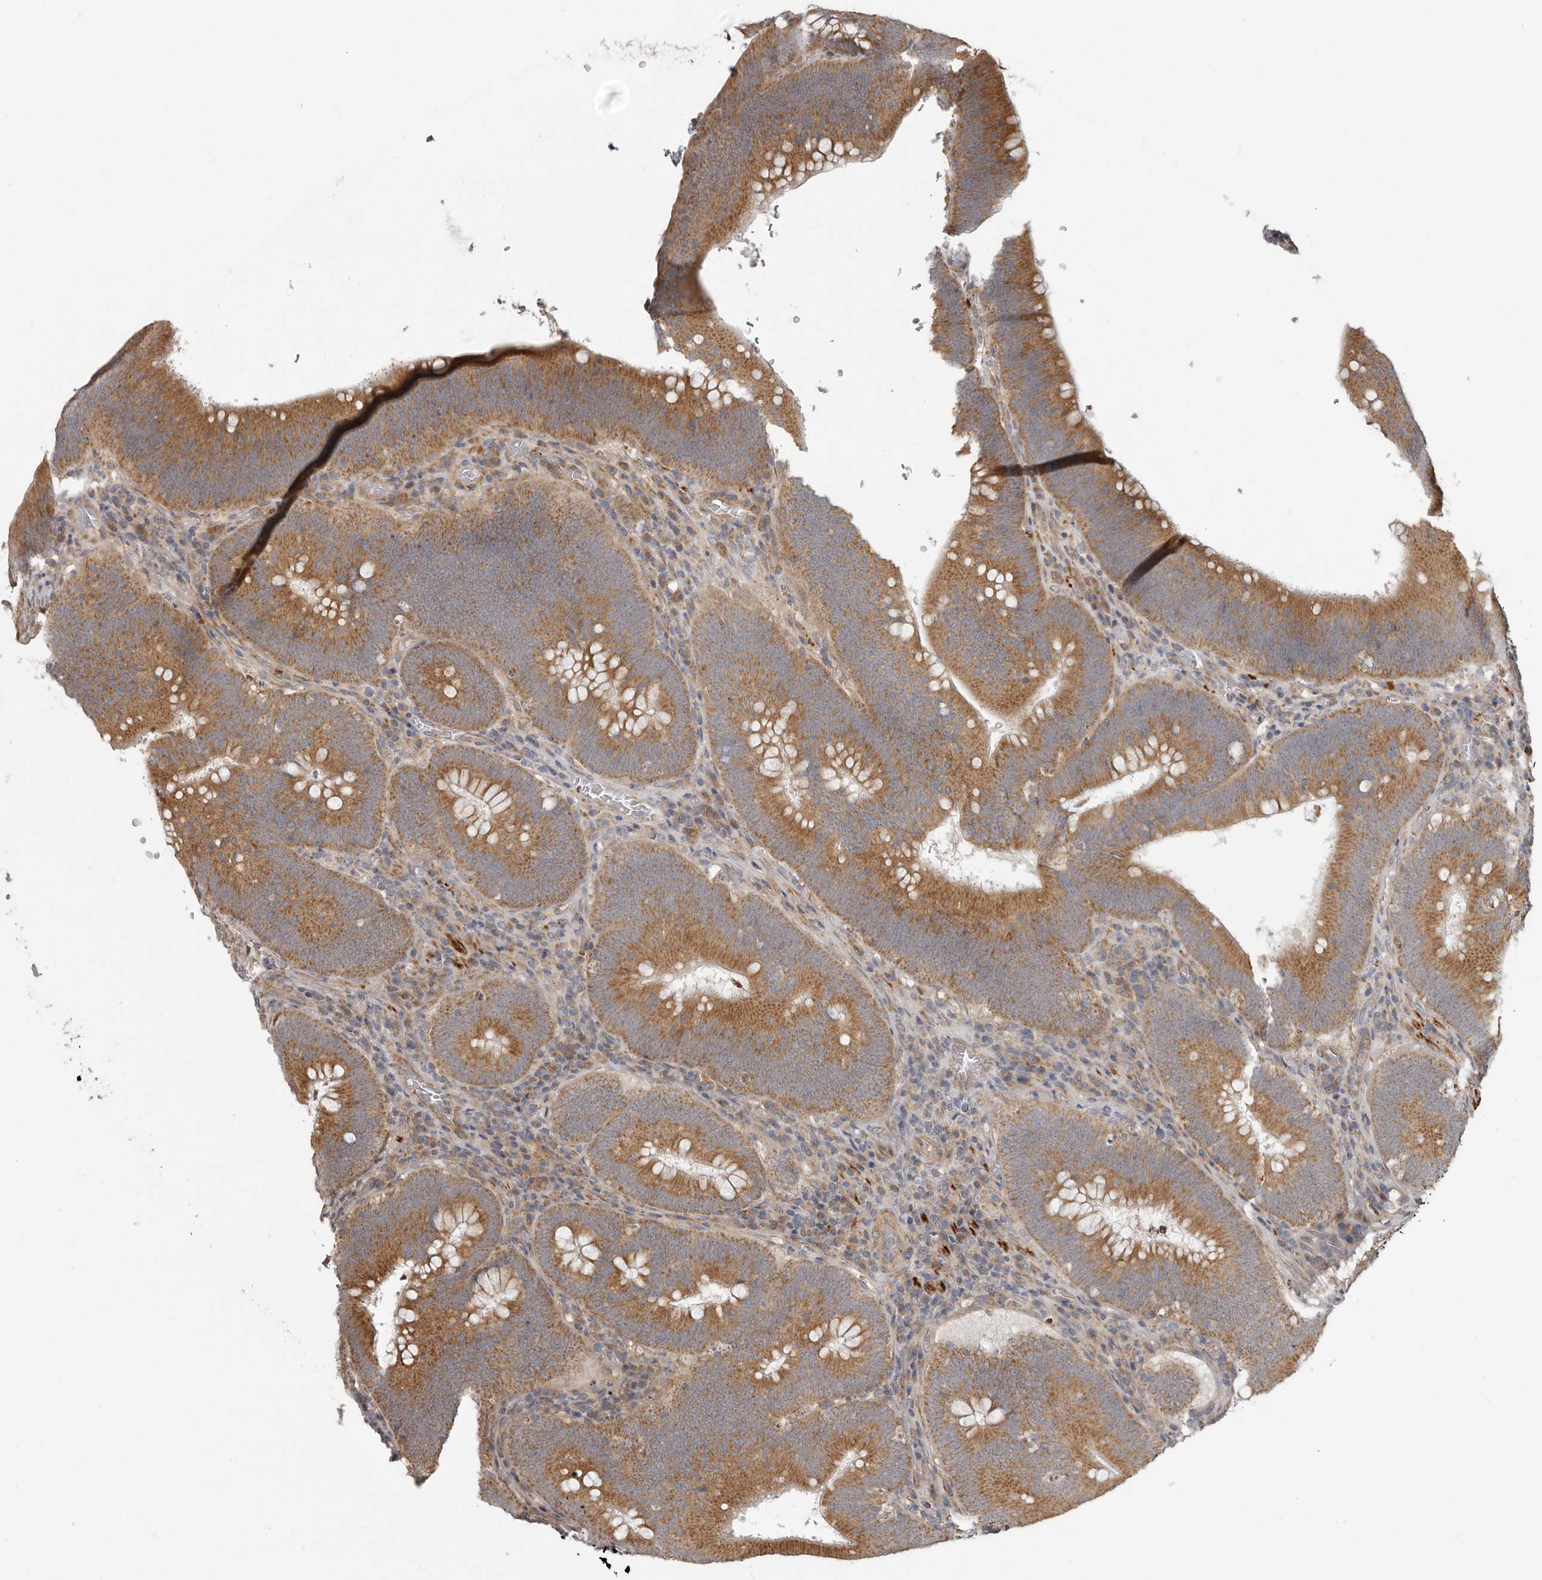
{"staining": {"intensity": "moderate", "quantity": ">75%", "location": "cytoplasmic/membranous"}, "tissue": "colorectal cancer", "cell_type": "Tumor cells", "image_type": "cancer", "snomed": [{"axis": "morphology", "description": "Normal tissue, NOS"}, {"axis": "topography", "description": "Colon"}], "caption": "Immunohistochemical staining of colorectal cancer demonstrates moderate cytoplasmic/membranous protein positivity in about >75% of tumor cells. The staining was performed using DAB (3,3'-diaminobenzidine), with brown indicating positive protein expression. Nuclei are stained blue with hematoxylin.", "gene": "UNK", "patient": {"sex": "female", "age": 82}}